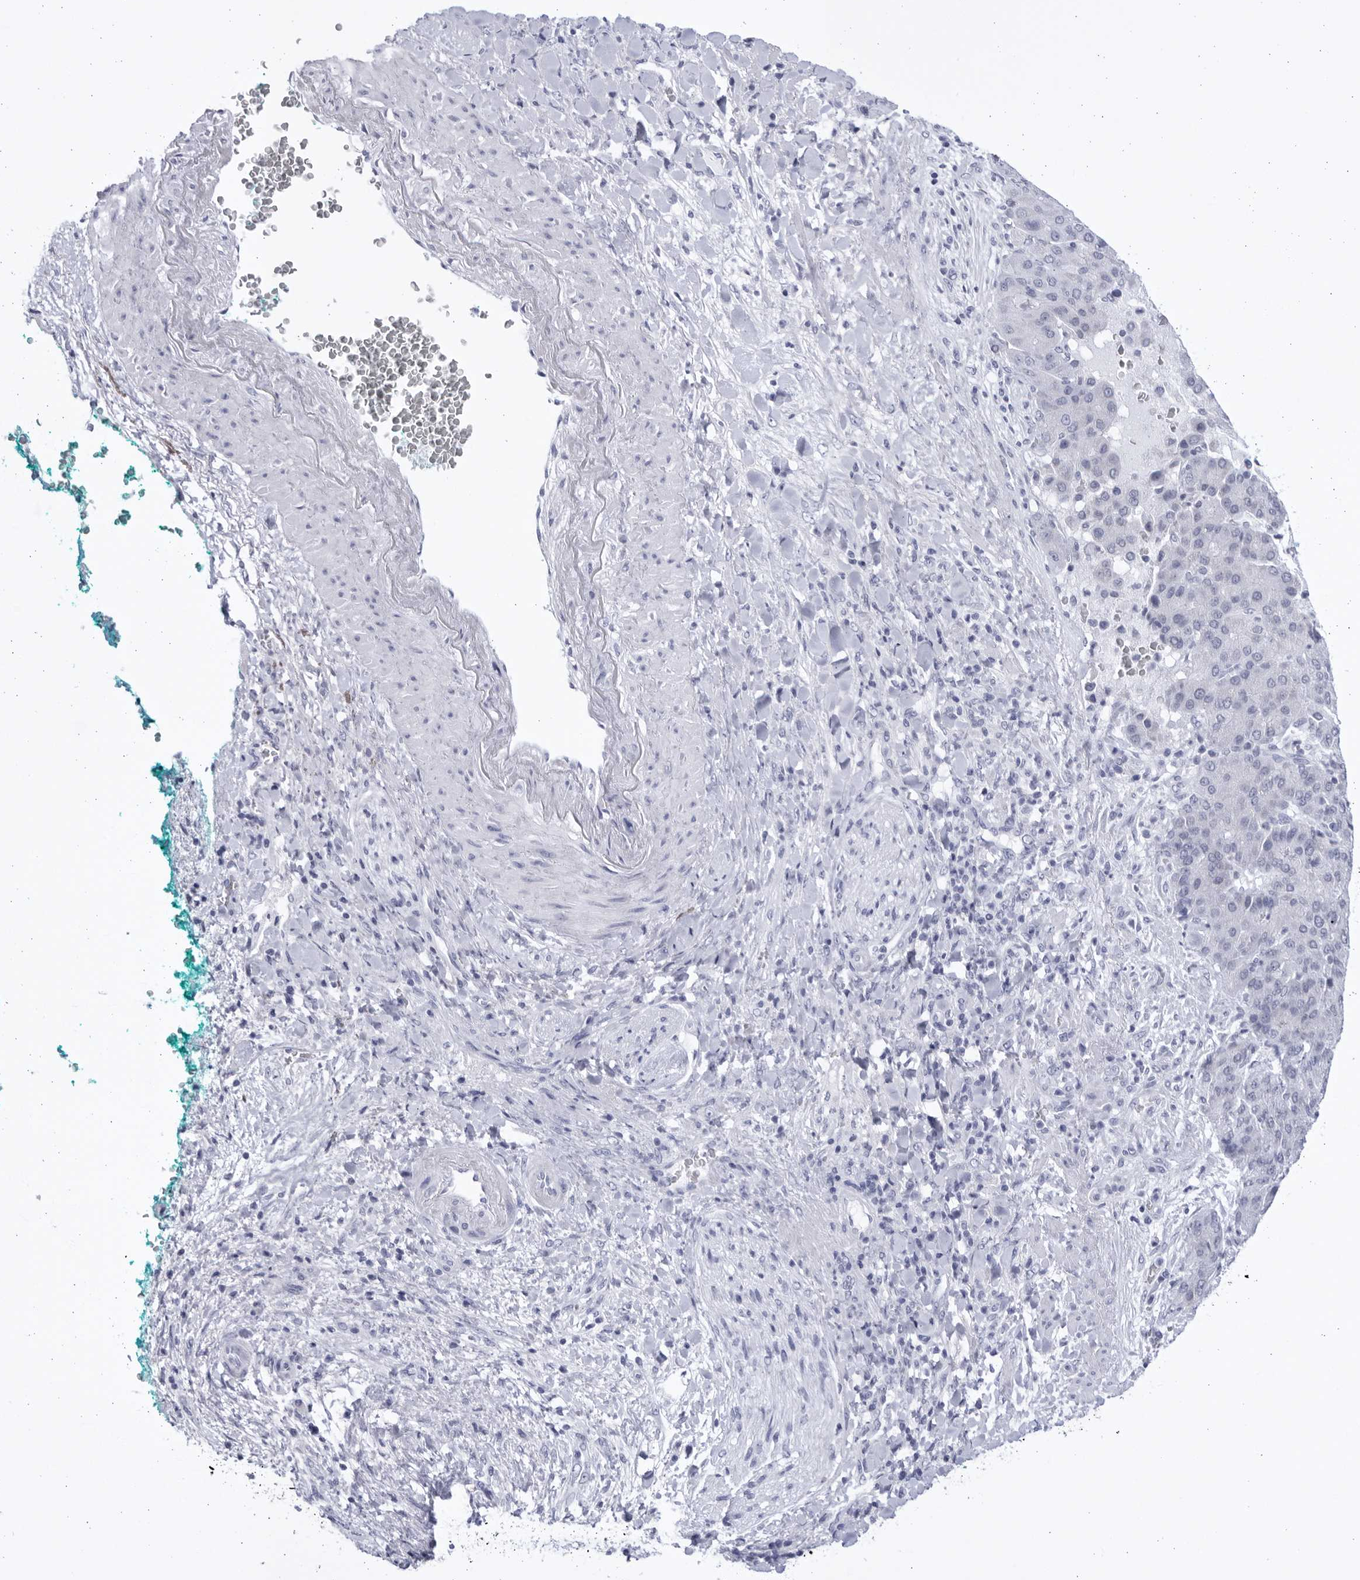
{"staining": {"intensity": "negative", "quantity": "none", "location": "none"}, "tissue": "liver cancer", "cell_type": "Tumor cells", "image_type": "cancer", "snomed": [{"axis": "morphology", "description": "Carcinoma, Hepatocellular, NOS"}, {"axis": "topography", "description": "Liver"}], "caption": "DAB immunohistochemical staining of human liver cancer displays no significant positivity in tumor cells.", "gene": "CCDC181", "patient": {"sex": "male", "age": 65}}